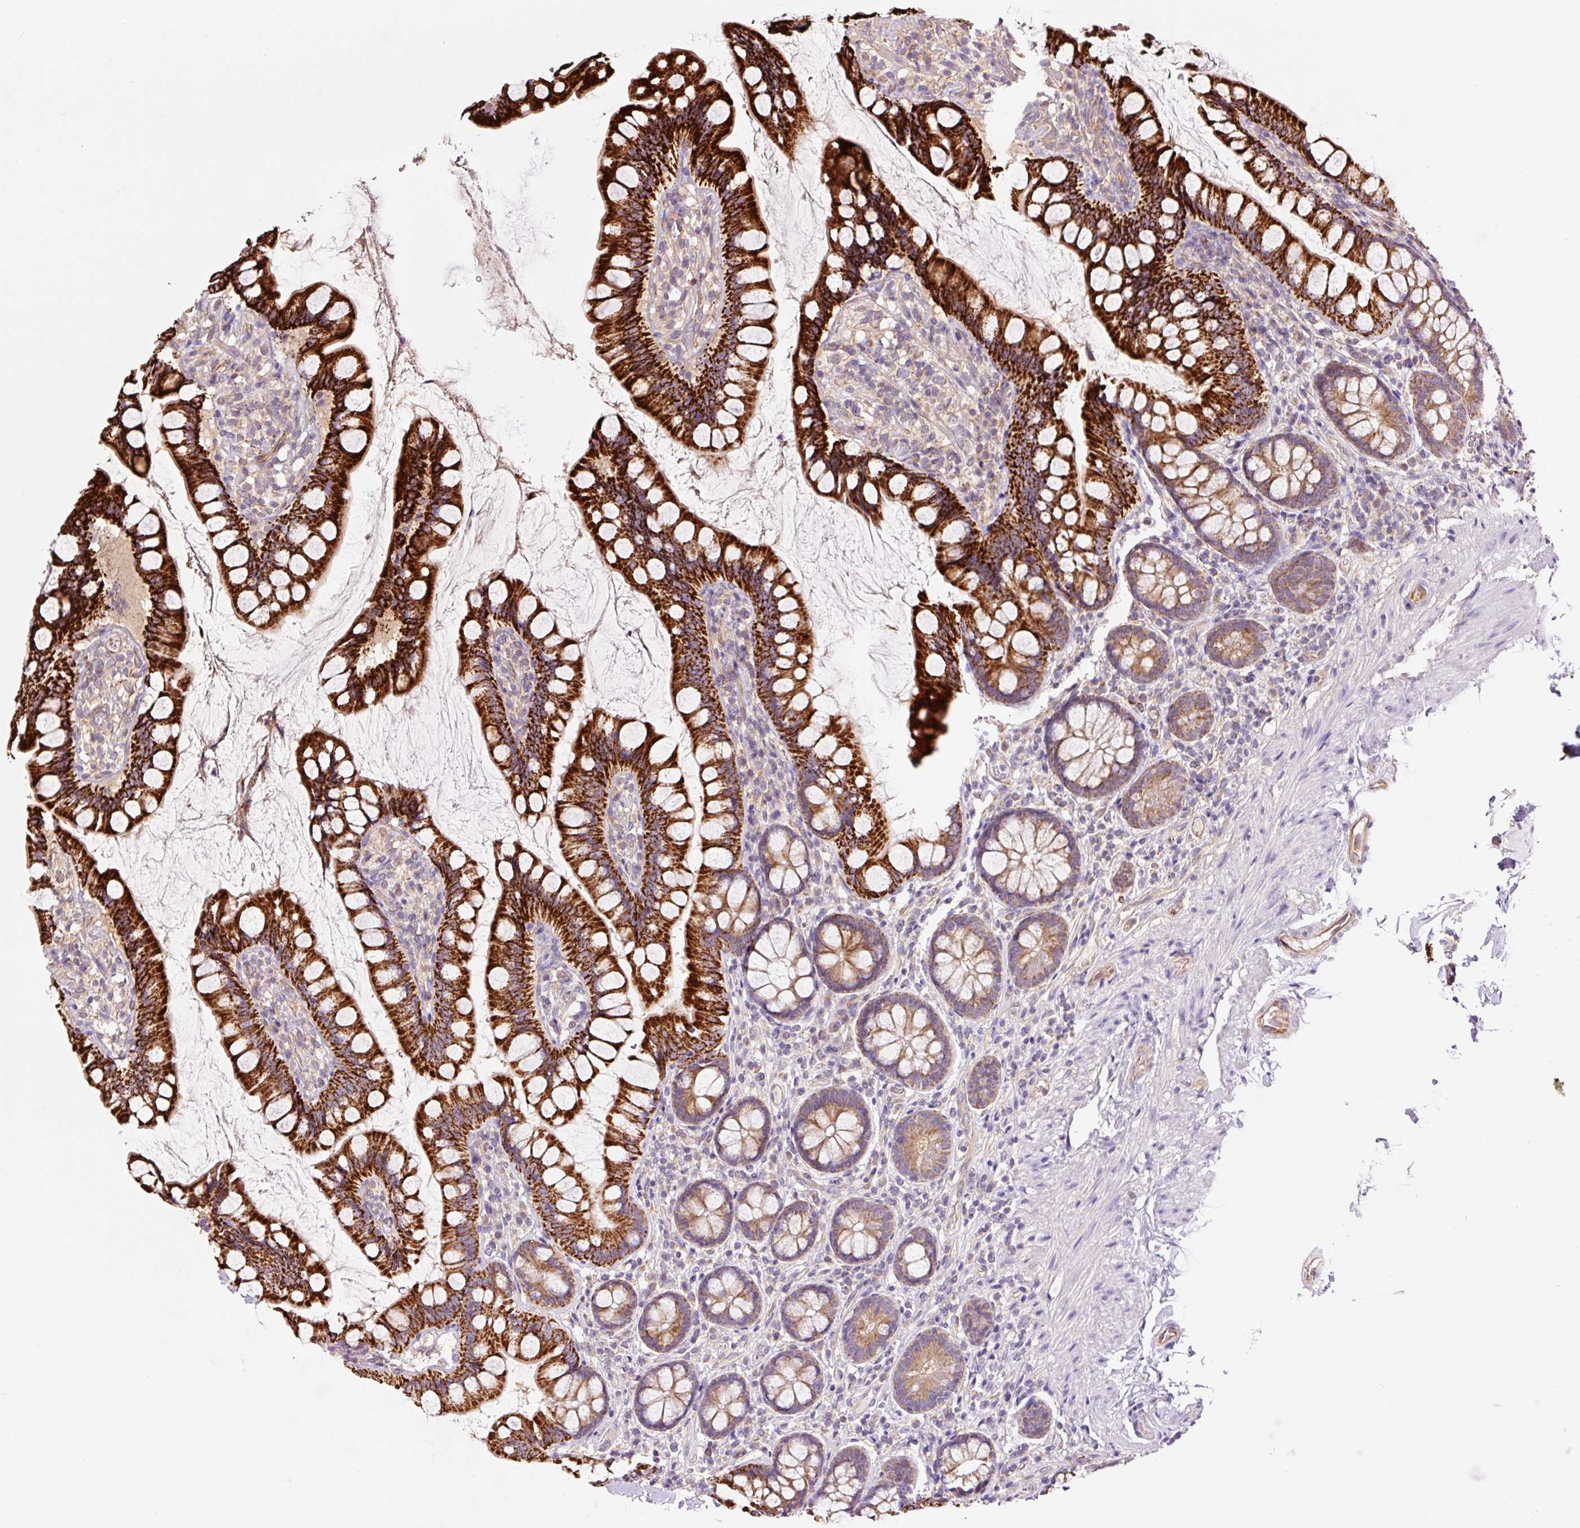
{"staining": {"intensity": "strong", "quantity": ">75%", "location": "cytoplasmic/membranous"}, "tissue": "small intestine", "cell_type": "Glandular cells", "image_type": "normal", "snomed": [{"axis": "morphology", "description": "Normal tissue, NOS"}, {"axis": "topography", "description": "Small intestine"}], "caption": "A micrograph of small intestine stained for a protein exhibits strong cytoplasmic/membranous brown staining in glandular cells.", "gene": "PCK2", "patient": {"sex": "male", "age": 70}}